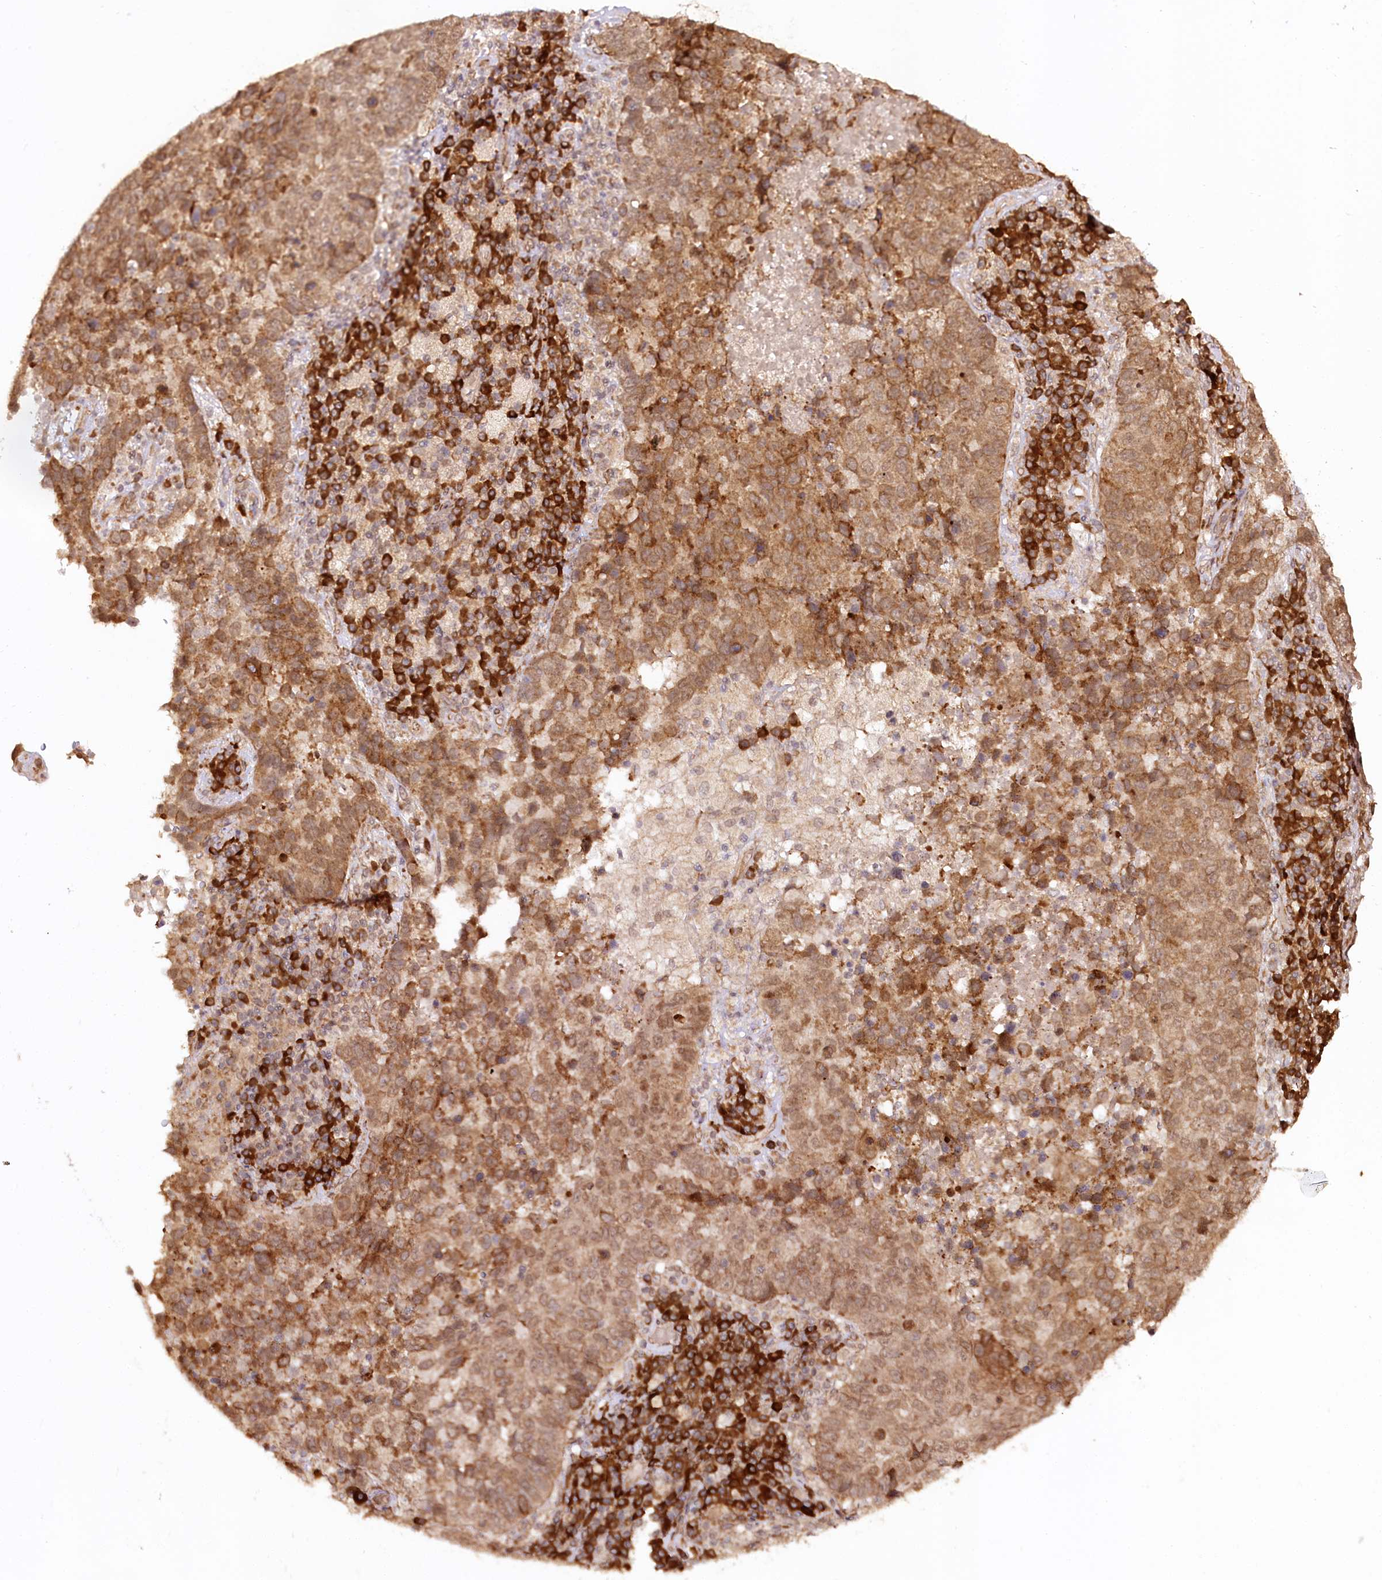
{"staining": {"intensity": "moderate", "quantity": ">75%", "location": "cytoplasmic/membranous"}, "tissue": "lung cancer", "cell_type": "Tumor cells", "image_type": "cancer", "snomed": [{"axis": "morphology", "description": "Squamous cell carcinoma, NOS"}, {"axis": "topography", "description": "Lung"}], "caption": "Protein analysis of lung cancer tissue demonstrates moderate cytoplasmic/membranous expression in about >75% of tumor cells. The staining is performed using DAB (3,3'-diaminobenzidine) brown chromogen to label protein expression. The nuclei are counter-stained blue using hematoxylin.", "gene": "ENSG00000144785", "patient": {"sex": "male", "age": 73}}